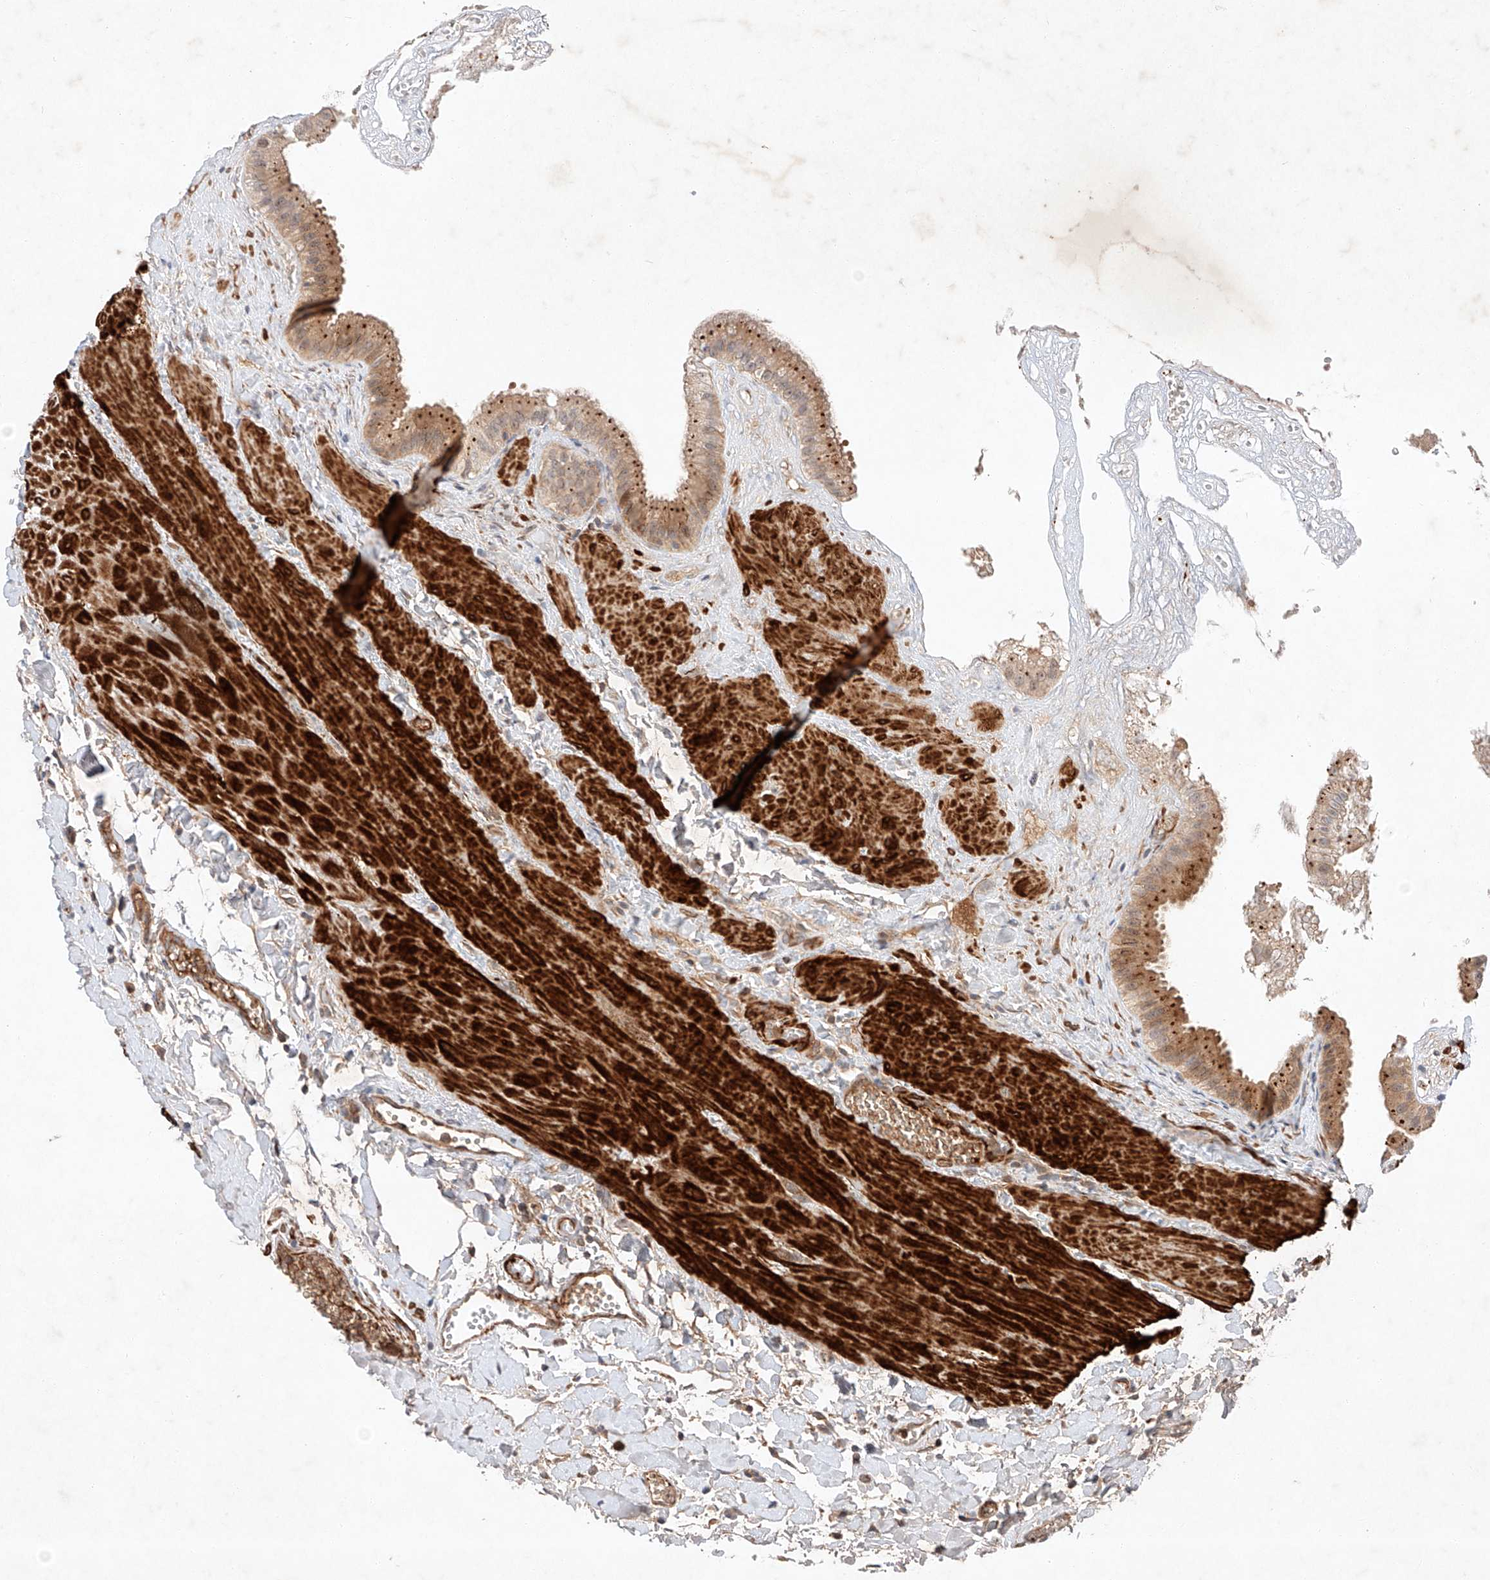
{"staining": {"intensity": "moderate", "quantity": "25%-75%", "location": "cytoplasmic/membranous"}, "tissue": "gallbladder", "cell_type": "Glandular cells", "image_type": "normal", "snomed": [{"axis": "morphology", "description": "Normal tissue, NOS"}, {"axis": "topography", "description": "Gallbladder"}], "caption": "Immunohistochemical staining of unremarkable human gallbladder reveals medium levels of moderate cytoplasmic/membranous positivity in about 25%-75% of glandular cells. The staining was performed using DAB, with brown indicating positive protein expression. Nuclei are stained blue with hematoxylin.", "gene": "ARHGAP33", "patient": {"sex": "male", "age": 55}}